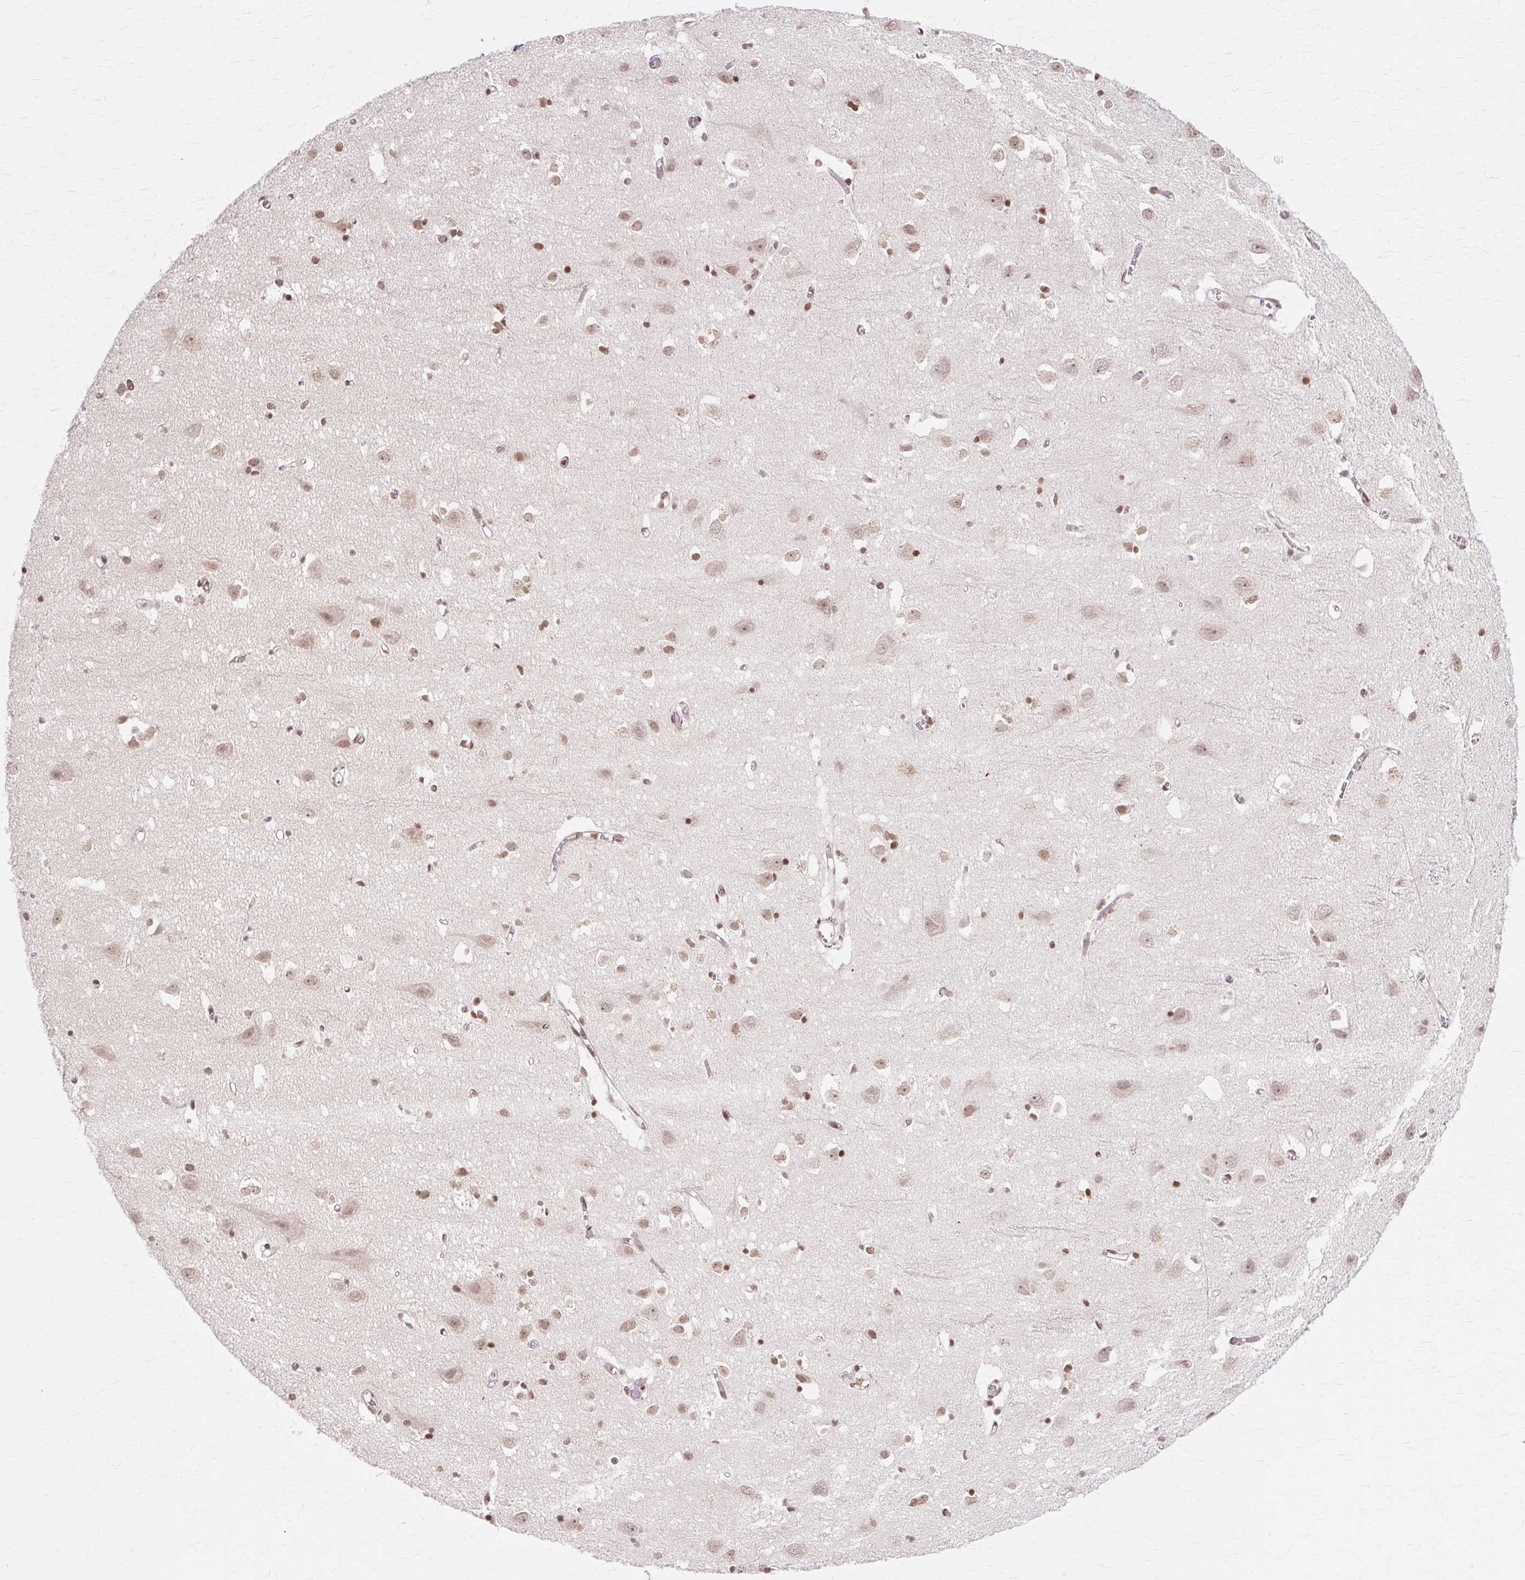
{"staining": {"intensity": "weak", "quantity": "25%-75%", "location": "nuclear"}, "tissue": "cerebral cortex", "cell_type": "Endothelial cells", "image_type": "normal", "snomed": [{"axis": "morphology", "description": "Normal tissue, NOS"}, {"axis": "topography", "description": "Cerebral cortex"}], "caption": "About 25%-75% of endothelial cells in unremarkable human cerebral cortex show weak nuclear protein positivity as visualized by brown immunohistochemical staining.", "gene": "ZNF35", "patient": {"sex": "male", "age": 70}}